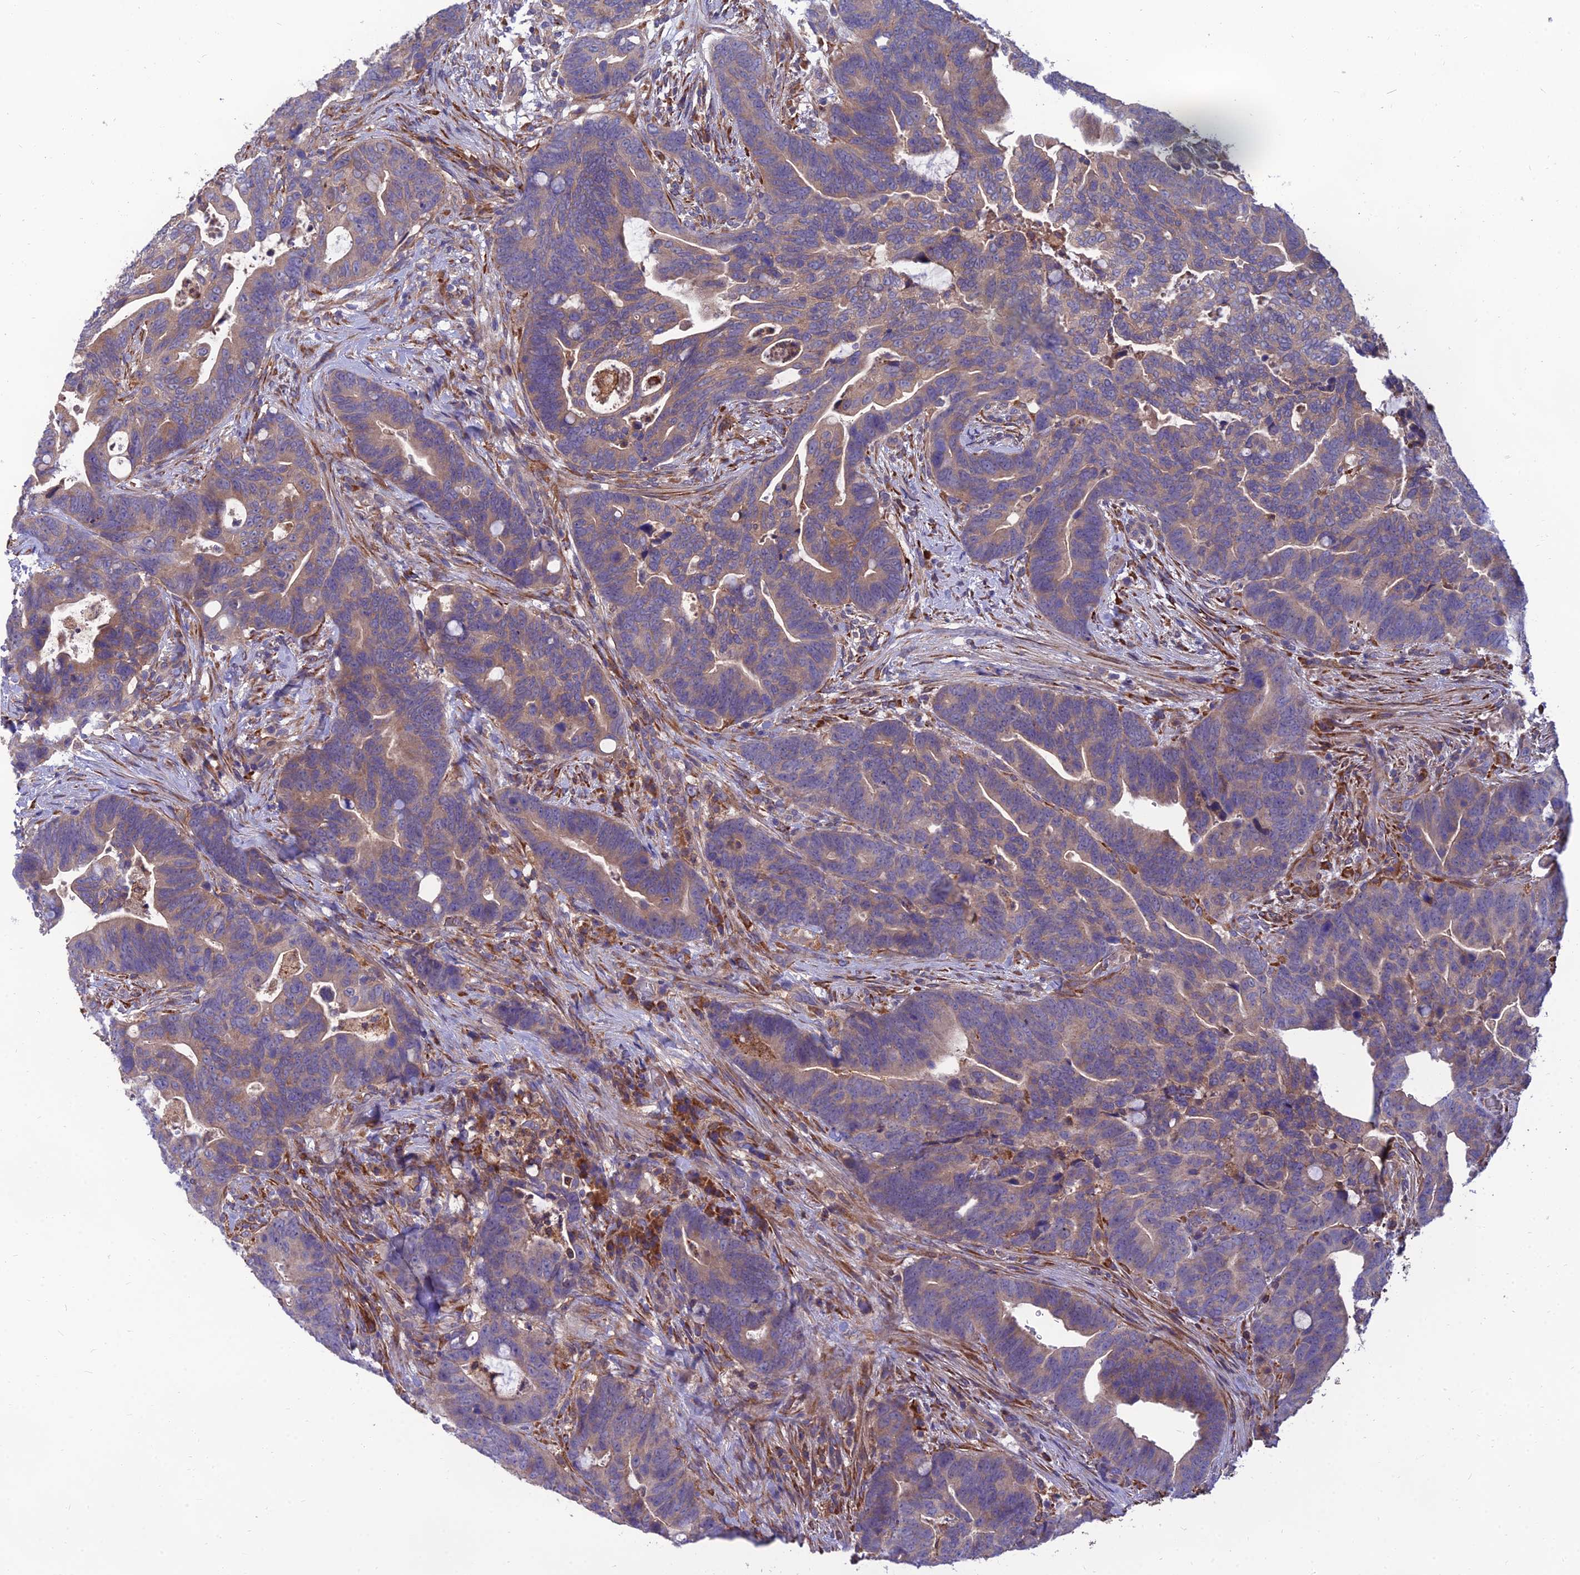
{"staining": {"intensity": "weak", "quantity": "25%-75%", "location": "cytoplasmic/membranous"}, "tissue": "colorectal cancer", "cell_type": "Tumor cells", "image_type": "cancer", "snomed": [{"axis": "morphology", "description": "Adenocarcinoma, NOS"}, {"axis": "topography", "description": "Colon"}], "caption": "A photomicrograph showing weak cytoplasmic/membranous positivity in approximately 25%-75% of tumor cells in colorectal adenocarcinoma, as visualized by brown immunohistochemical staining.", "gene": "UMAD1", "patient": {"sex": "female", "age": 82}}